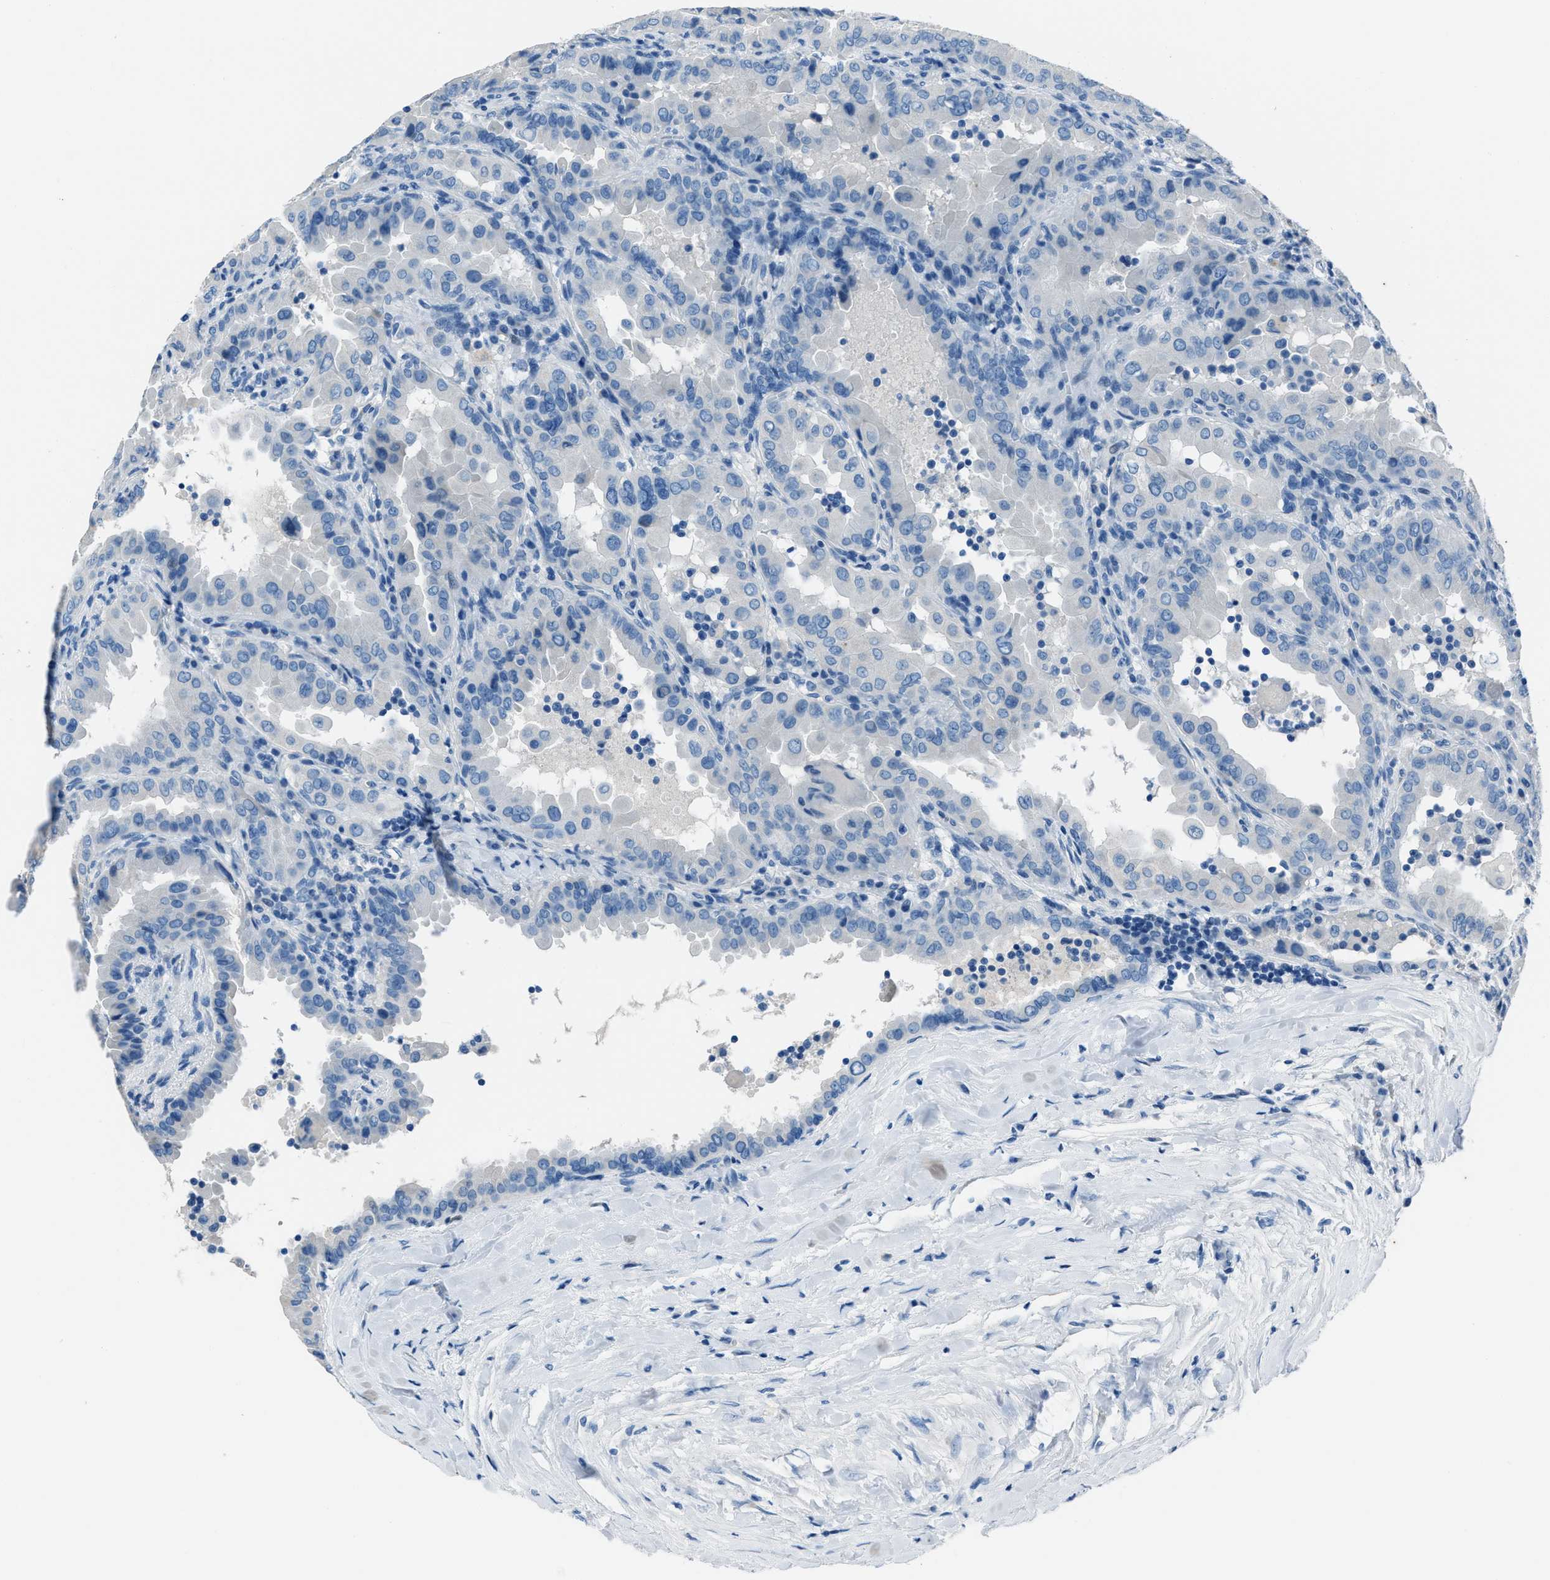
{"staining": {"intensity": "negative", "quantity": "none", "location": "none"}, "tissue": "thyroid cancer", "cell_type": "Tumor cells", "image_type": "cancer", "snomed": [{"axis": "morphology", "description": "Papillary adenocarcinoma, NOS"}, {"axis": "topography", "description": "Thyroid gland"}], "caption": "Immunohistochemistry photomicrograph of neoplastic tissue: human thyroid cancer (papillary adenocarcinoma) stained with DAB (3,3'-diaminobenzidine) displays no significant protein expression in tumor cells.", "gene": "AMACR", "patient": {"sex": "male", "age": 33}}